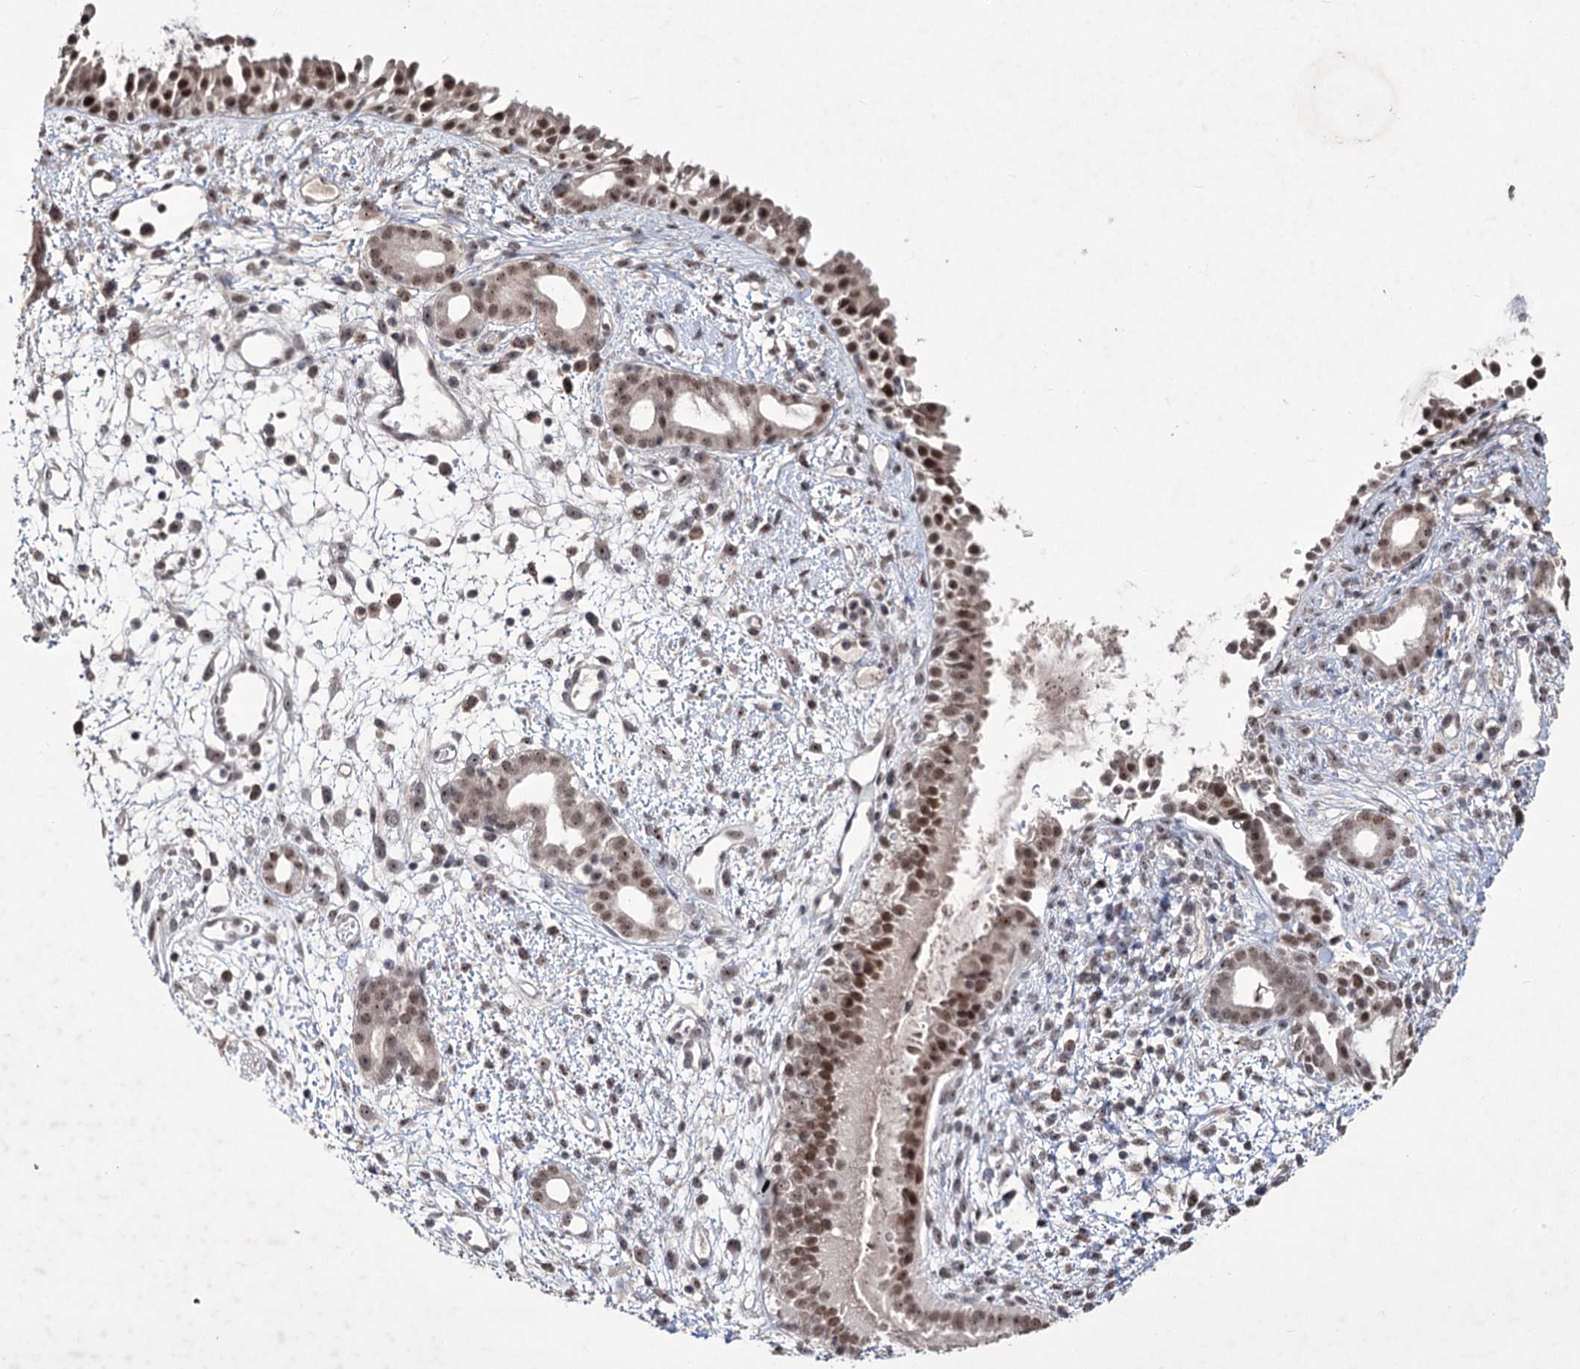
{"staining": {"intensity": "moderate", "quantity": ">75%", "location": "cytoplasmic/membranous,nuclear"}, "tissue": "nasopharynx", "cell_type": "Respiratory epithelial cells", "image_type": "normal", "snomed": [{"axis": "morphology", "description": "Normal tissue, NOS"}, {"axis": "topography", "description": "Nasopharynx"}], "caption": "Protein expression analysis of benign nasopharynx displays moderate cytoplasmic/membranous,nuclear expression in about >75% of respiratory epithelial cells. (Brightfield microscopy of DAB IHC at high magnification).", "gene": "VGLL4", "patient": {"sex": "male", "age": 22}}